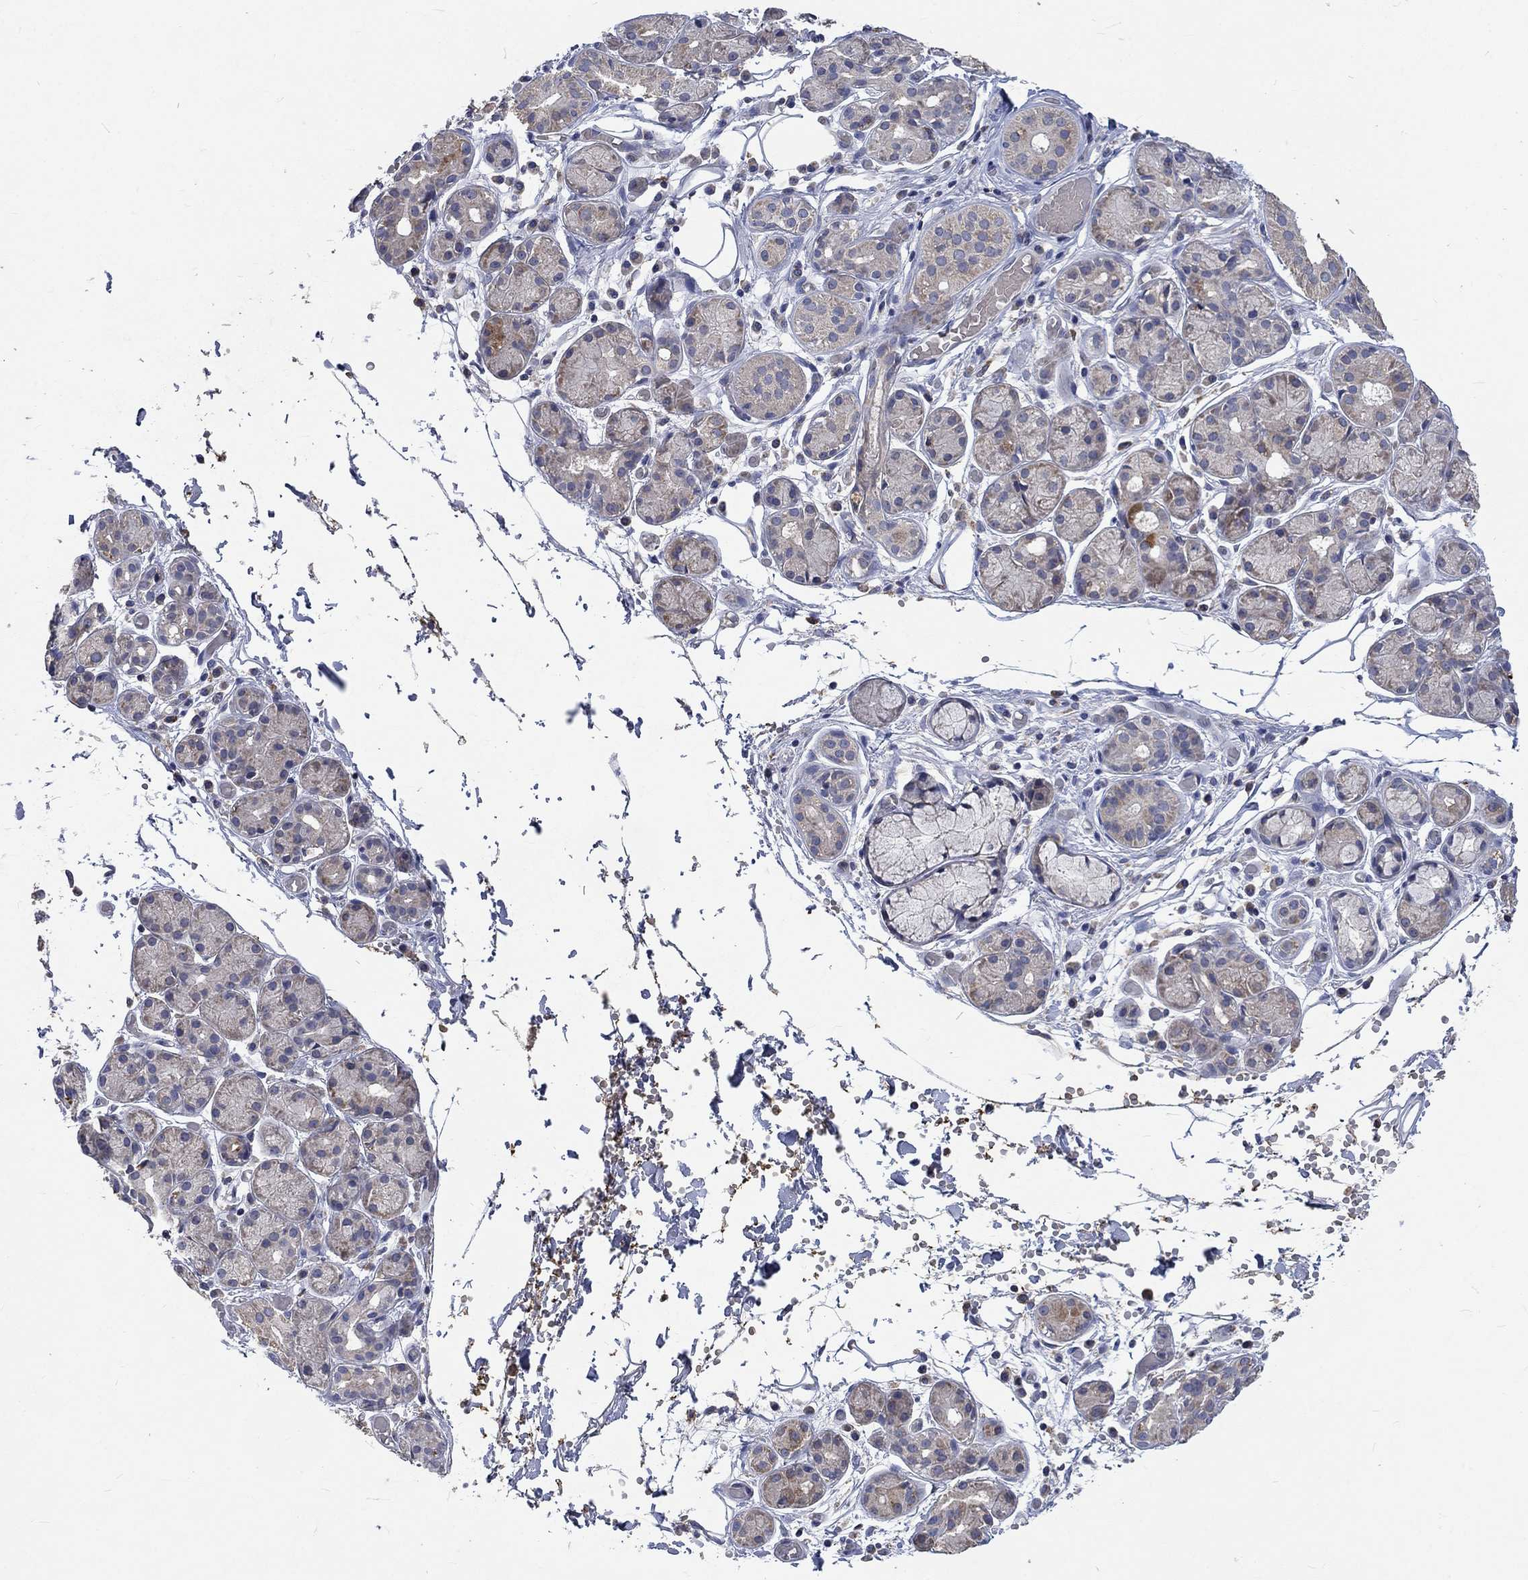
{"staining": {"intensity": "negative", "quantity": "none", "location": "none"}, "tissue": "salivary gland", "cell_type": "Glandular cells", "image_type": "normal", "snomed": [{"axis": "morphology", "description": "Normal tissue, NOS"}, {"axis": "topography", "description": "Salivary gland"}, {"axis": "topography", "description": "Peripheral nerve tissue"}], "caption": "DAB (3,3'-diaminobenzidine) immunohistochemical staining of unremarkable salivary gland demonstrates no significant positivity in glandular cells.", "gene": "UGT8", "patient": {"sex": "male", "age": 71}}